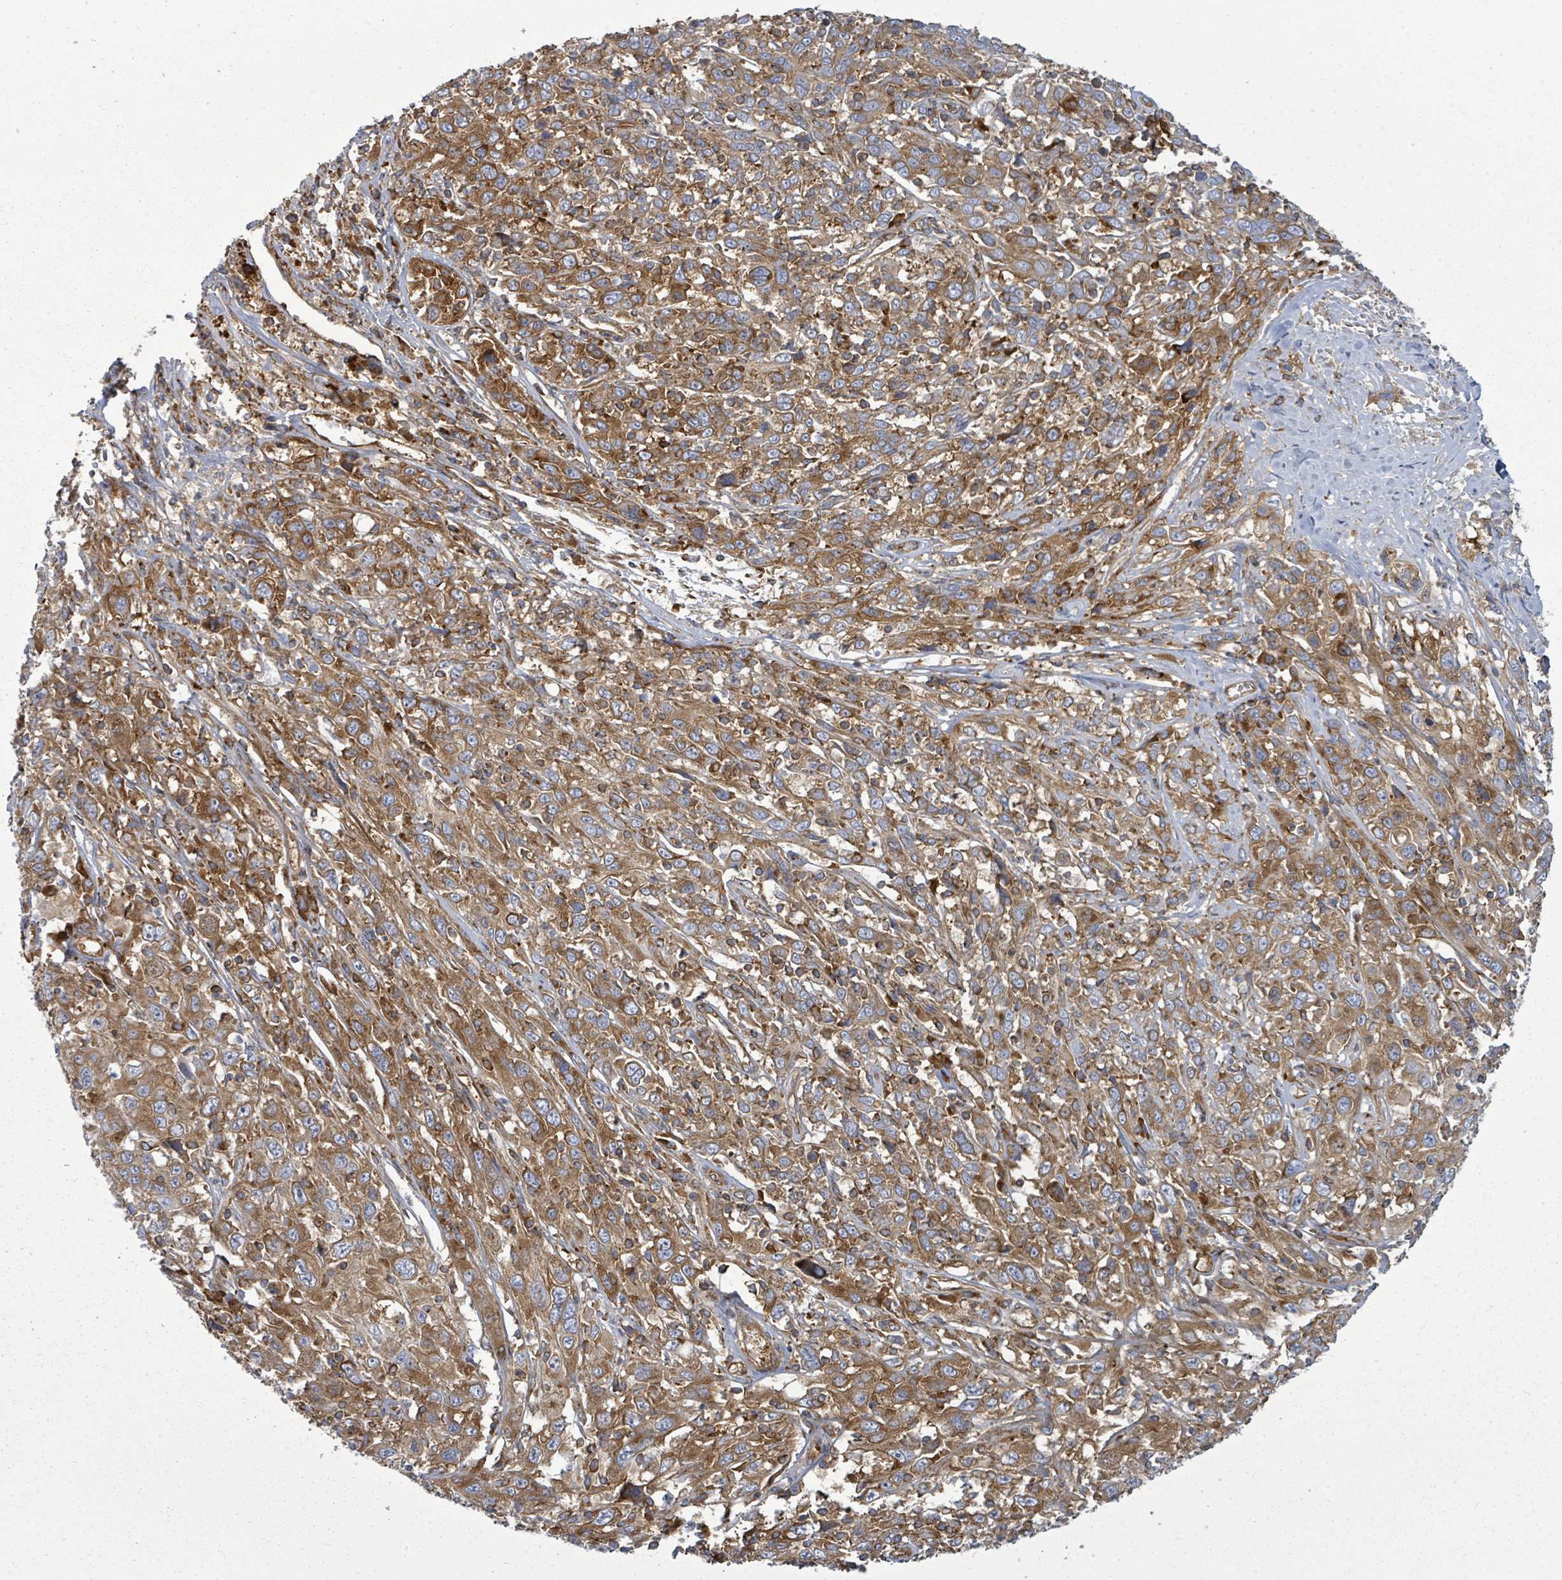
{"staining": {"intensity": "moderate", "quantity": ">75%", "location": "cytoplasmic/membranous"}, "tissue": "cervical cancer", "cell_type": "Tumor cells", "image_type": "cancer", "snomed": [{"axis": "morphology", "description": "Squamous cell carcinoma, NOS"}, {"axis": "topography", "description": "Cervix"}], "caption": "Approximately >75% of tumor cells in squamous cell carcinoma (cervical) show moderate cytoplasmic/membranous protein staining as visualized by brown immunohistochemical staining.", "gene": "EIF3C", "patient": {"sex": "female", "age": 46}}